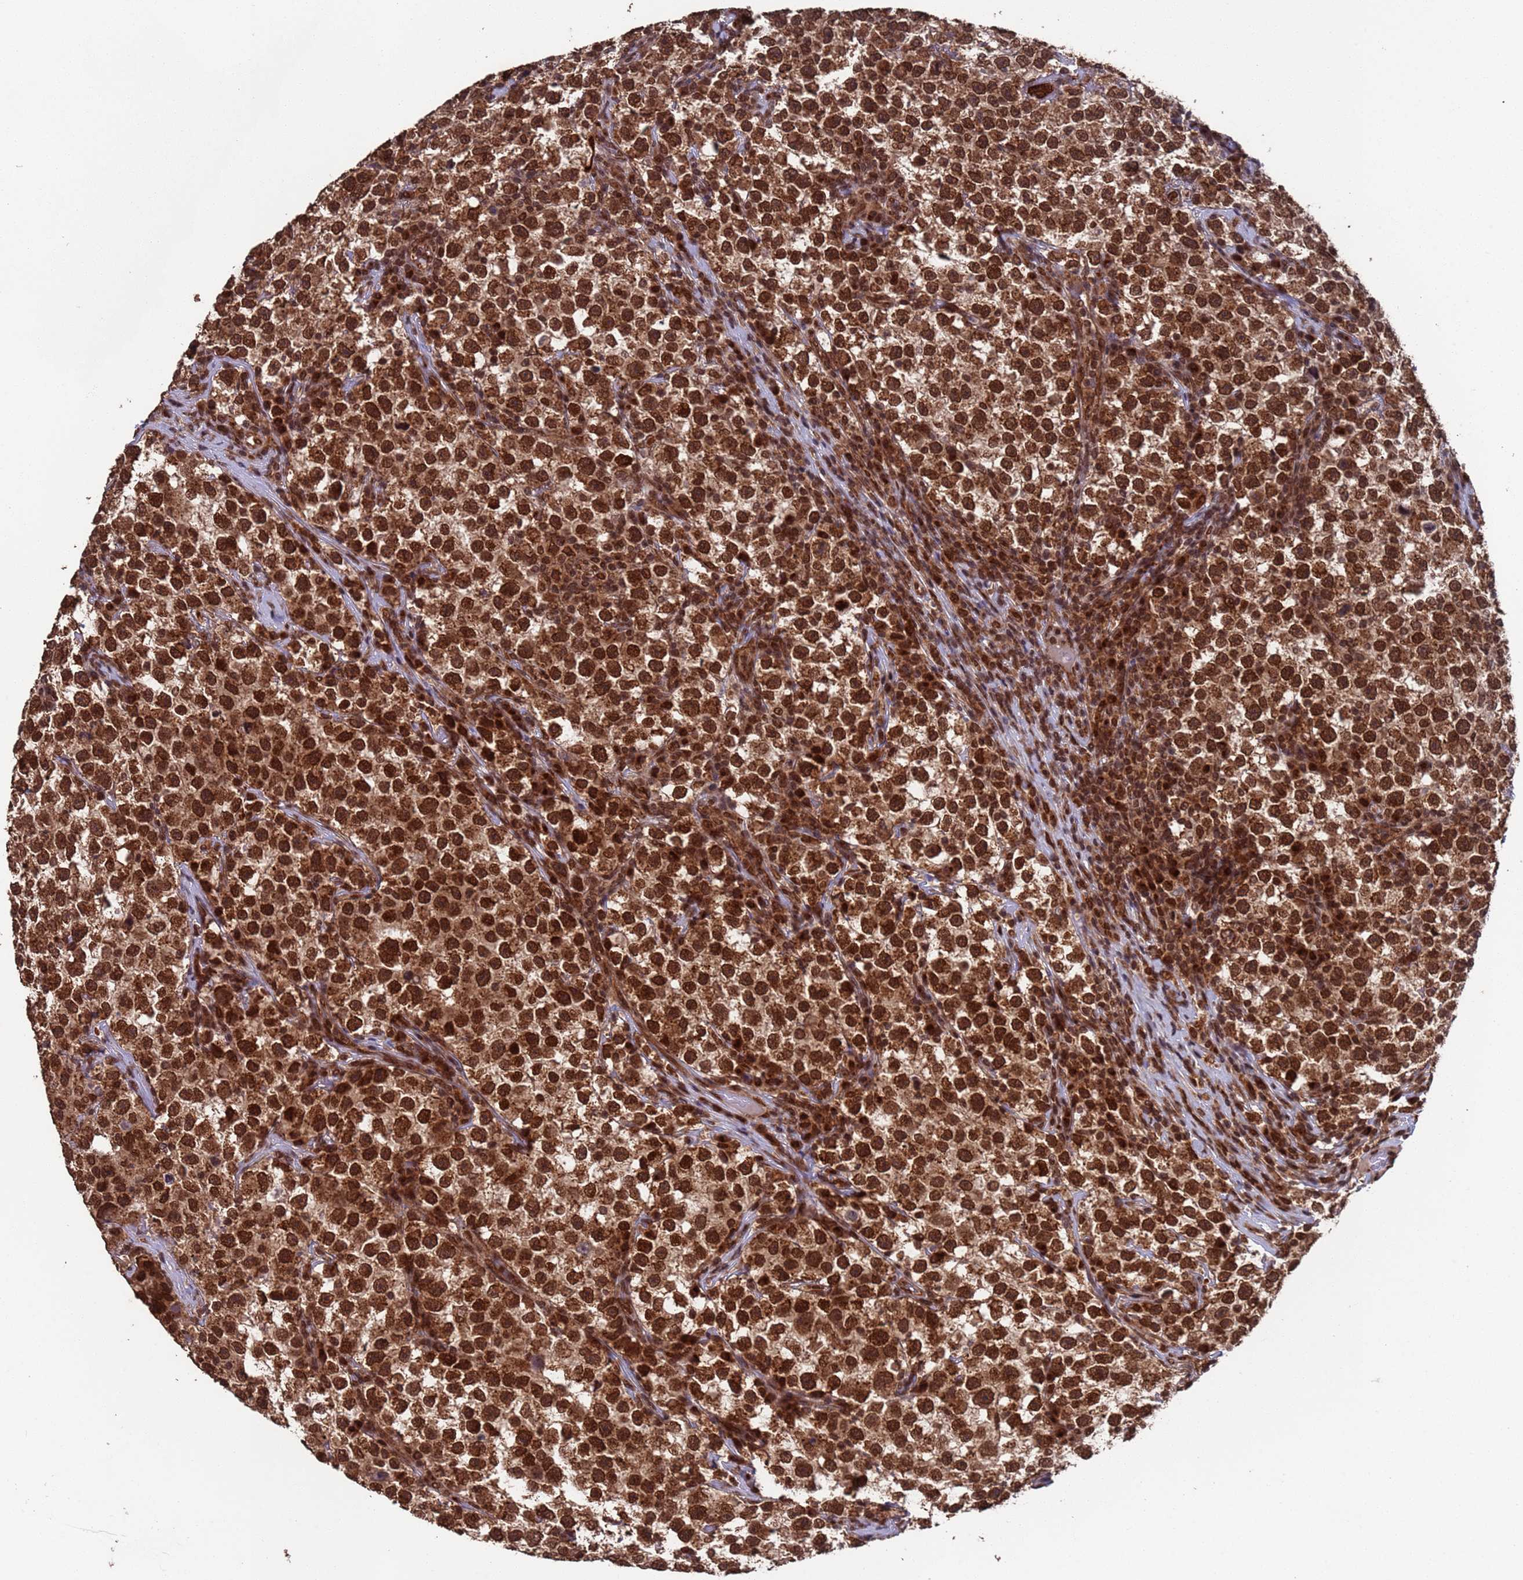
{"staining": {"intensity": "strong", "quantity": ">75%", "location": "cytoplasmic/membranous,nuclear"}, "tissue": "testis cancer", "cell_type": "Tumor cells", "image_type": "cancer", "snomed": [{"axis": "morphology", "description": "Seminoma, NOS"}, {"axis": "topography", "description": "Testis"}], "caption": "DAB immunohistochemical staining of human testis cancer shows strong cytoplasmic/membranous and nuclear protein staining in about >75% of tumor cells.", "gene": "FUBP3", "patient": {"sex": "male", "age": 22}}